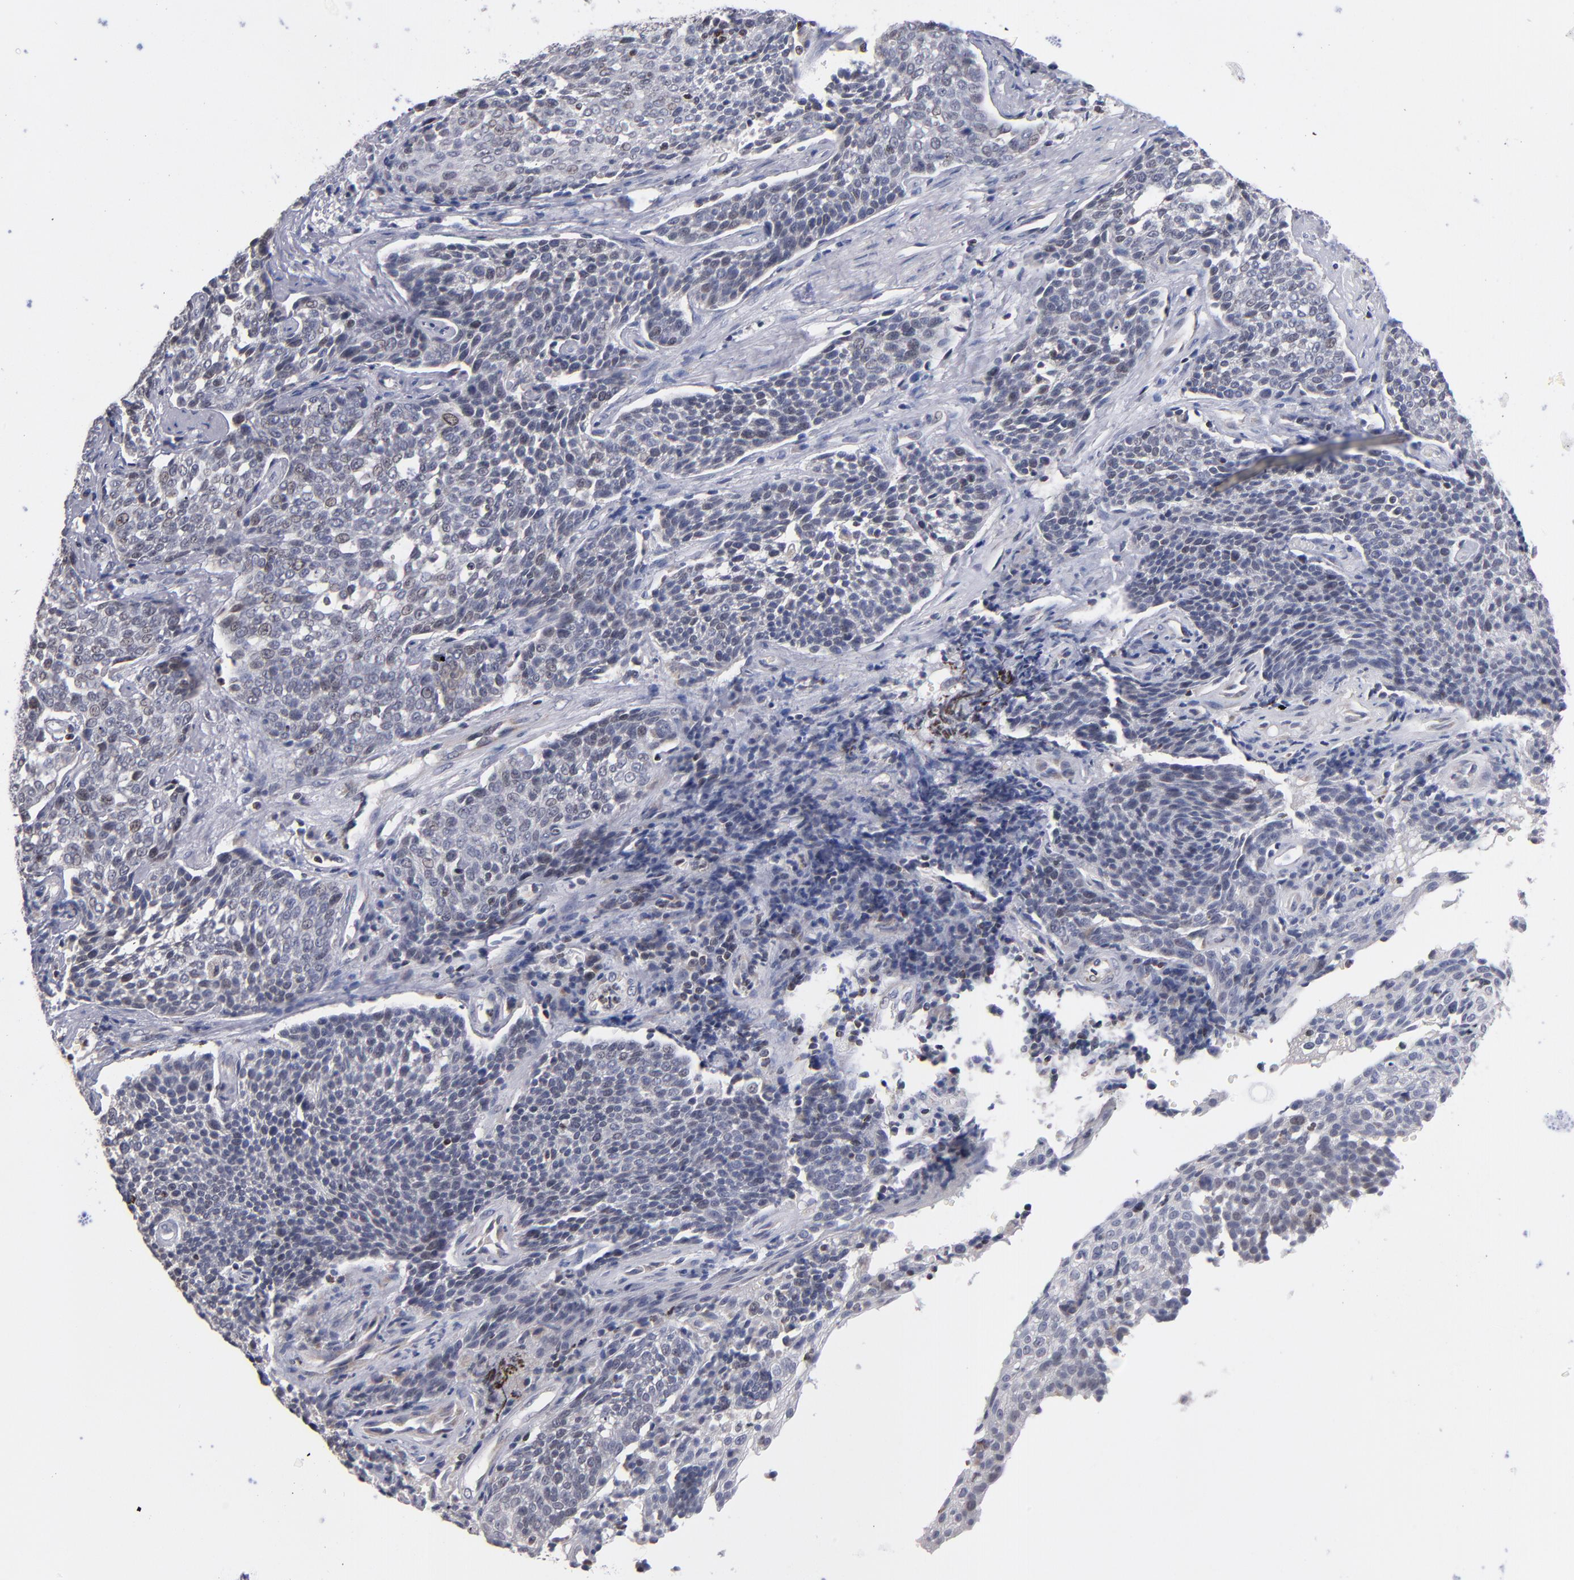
{"staining": {"intensity": "weak", "quantity": "<25%", "location": "nuclear"}, "tissue": "cervical cancer", "cell_type": "Tumor cells", "image_type": "cancer", "snomed": [{"axis": "morphology", "description": "Squamous cell carcinoma, NOS"}, {"axis": "topography", "description": "Cervix"}], "caption": "Immunohistochemistry (IHC) photomicrograph of cervical squamous cell carcinoma stained for a protein (brown), which shows no expression in tumor cells.", "gene": "ODF2", "patient": {"sex": "female", "age": 34}}